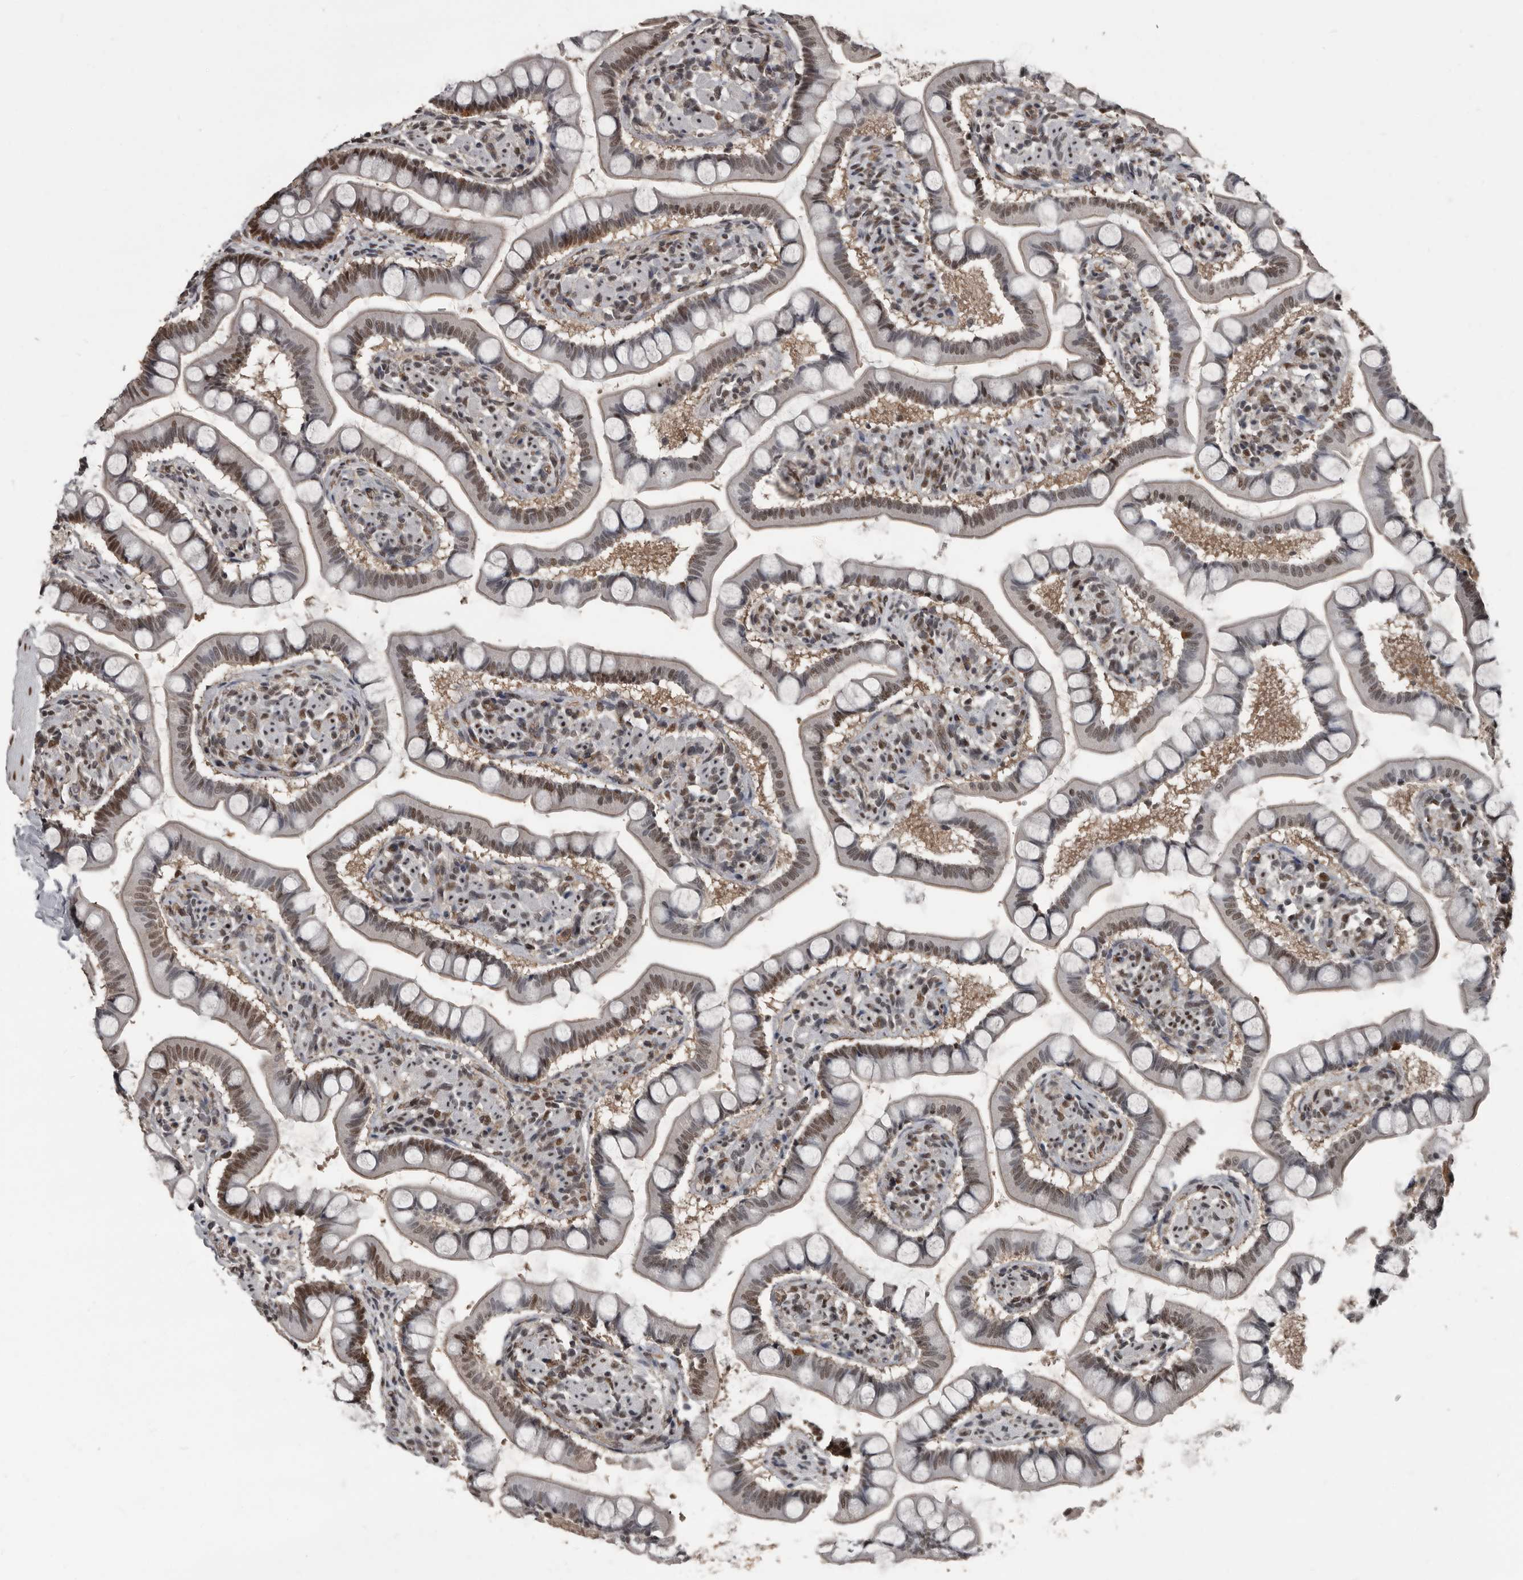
{"staining": {"intensity": "moderate", "quantity": ">75%", "location": "nuclear"}, "tissue": "small intestine", "cell_type": "Glandular cells", "image_type": "normal", "snomed": [{"axis": "morphology", "description": "Normal tissue, NOS"}, {"axis": "topography", "description": "Small intestine"}], "caption": "Small intestine stained for a protein (brown) displays moderate nuclear positive positivity in approximately >75% of glandular cells.", "gene": "CHD1L", "patient": {"sex": "male", "age": 41}}